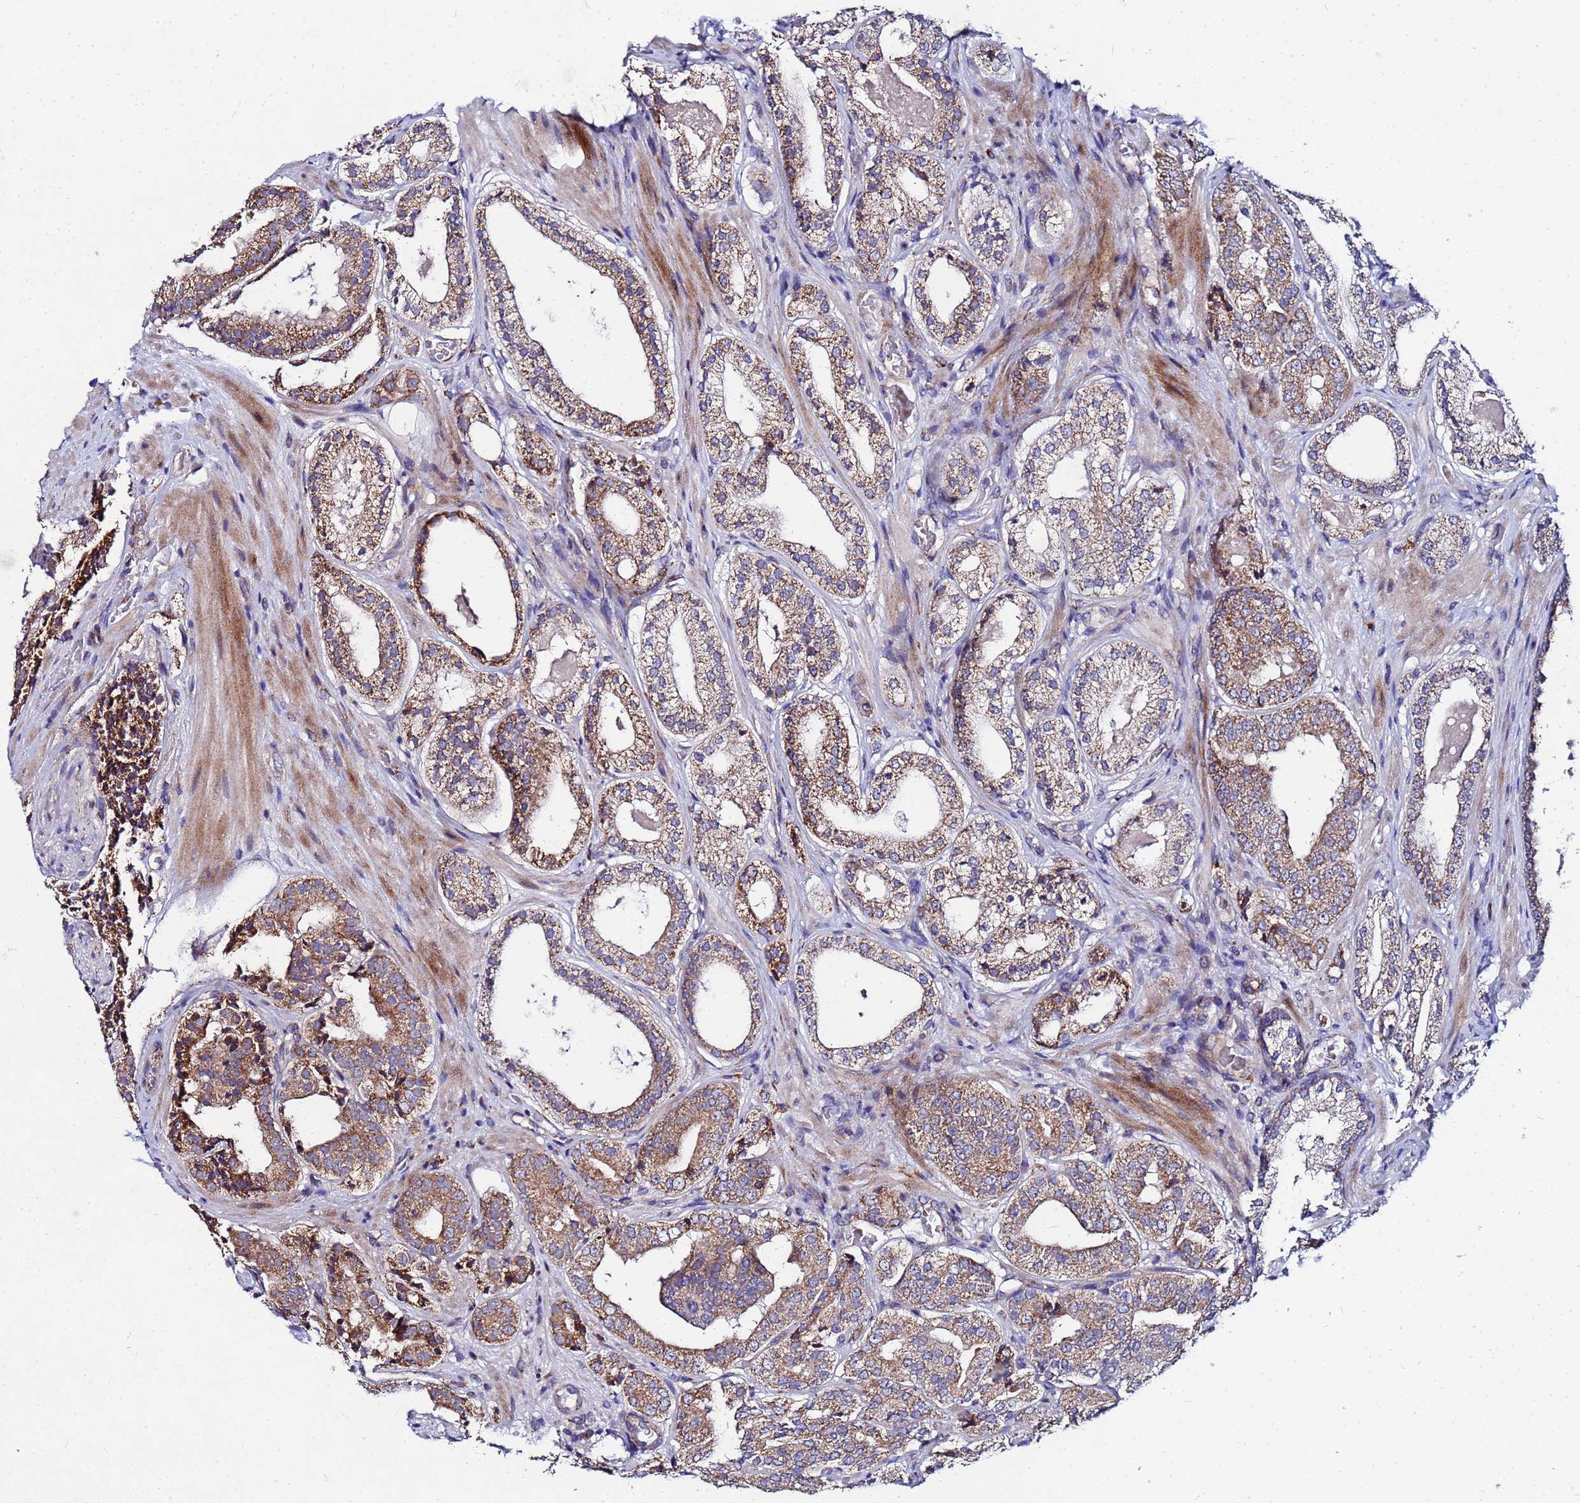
{"staining": {"intensity": "strong", "quantity": ">75%", "location": "cytoplasmic/membranous"}, "tissue": "prostate cancer", "cell_type": "Tumor cells", "image_type": "cancer", "snomed": [{"axis": "morphology", "description": "Adenocarcinoma, High grade"}, {"axis": "topography", "description": "Prostate"}], "caption": "Immunohistochemical staining of human high-grade adenocarcinoma (prostate) reveals high levels of strong cytoplasmic/membranous positivity in approximately >75% of tumor cells.", "gene": "FAHD2A", "patient": {"sex": "male", "age": 71}}